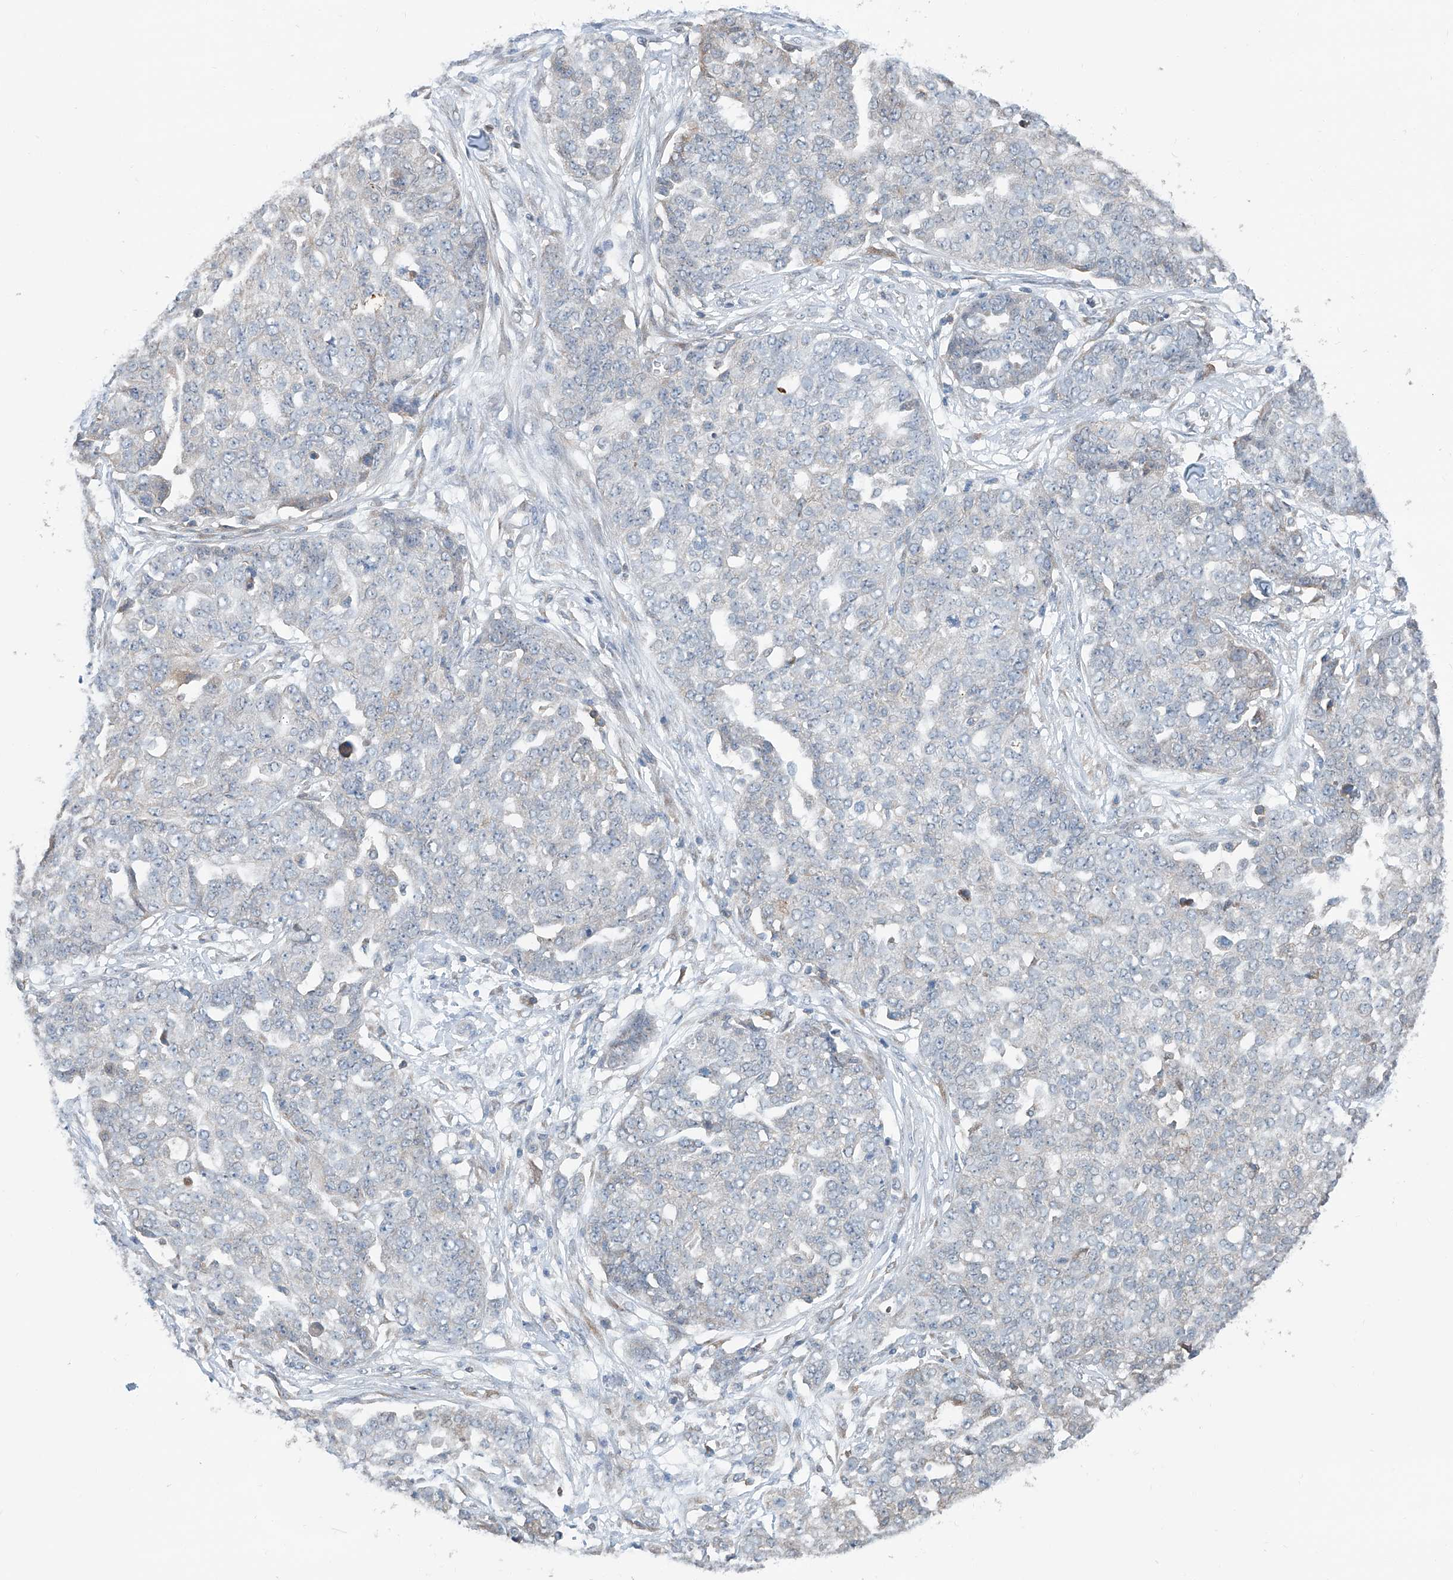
{"staining": {"intensity": "negative", "quantity": "none", "location": "none"}, "tissue": "ovarian cancer", "cell_type": "Tumor cells", "image_type": "cancer", "snomed": [{"axis": "morphology", "description": "Cystadenocarcinoma, serous, NOS"}, {"axis": "topography", "description": "Soft tissue"}, {"axis": "topography", "description": "Ovary"}], "caption": "The histopathology image displays no significant positivity in tumor cells of ovarian cancer (serous cystadenocarcinoma).", "gene": "KCNK10", "patient": {"sex": "female", "age": 57}}